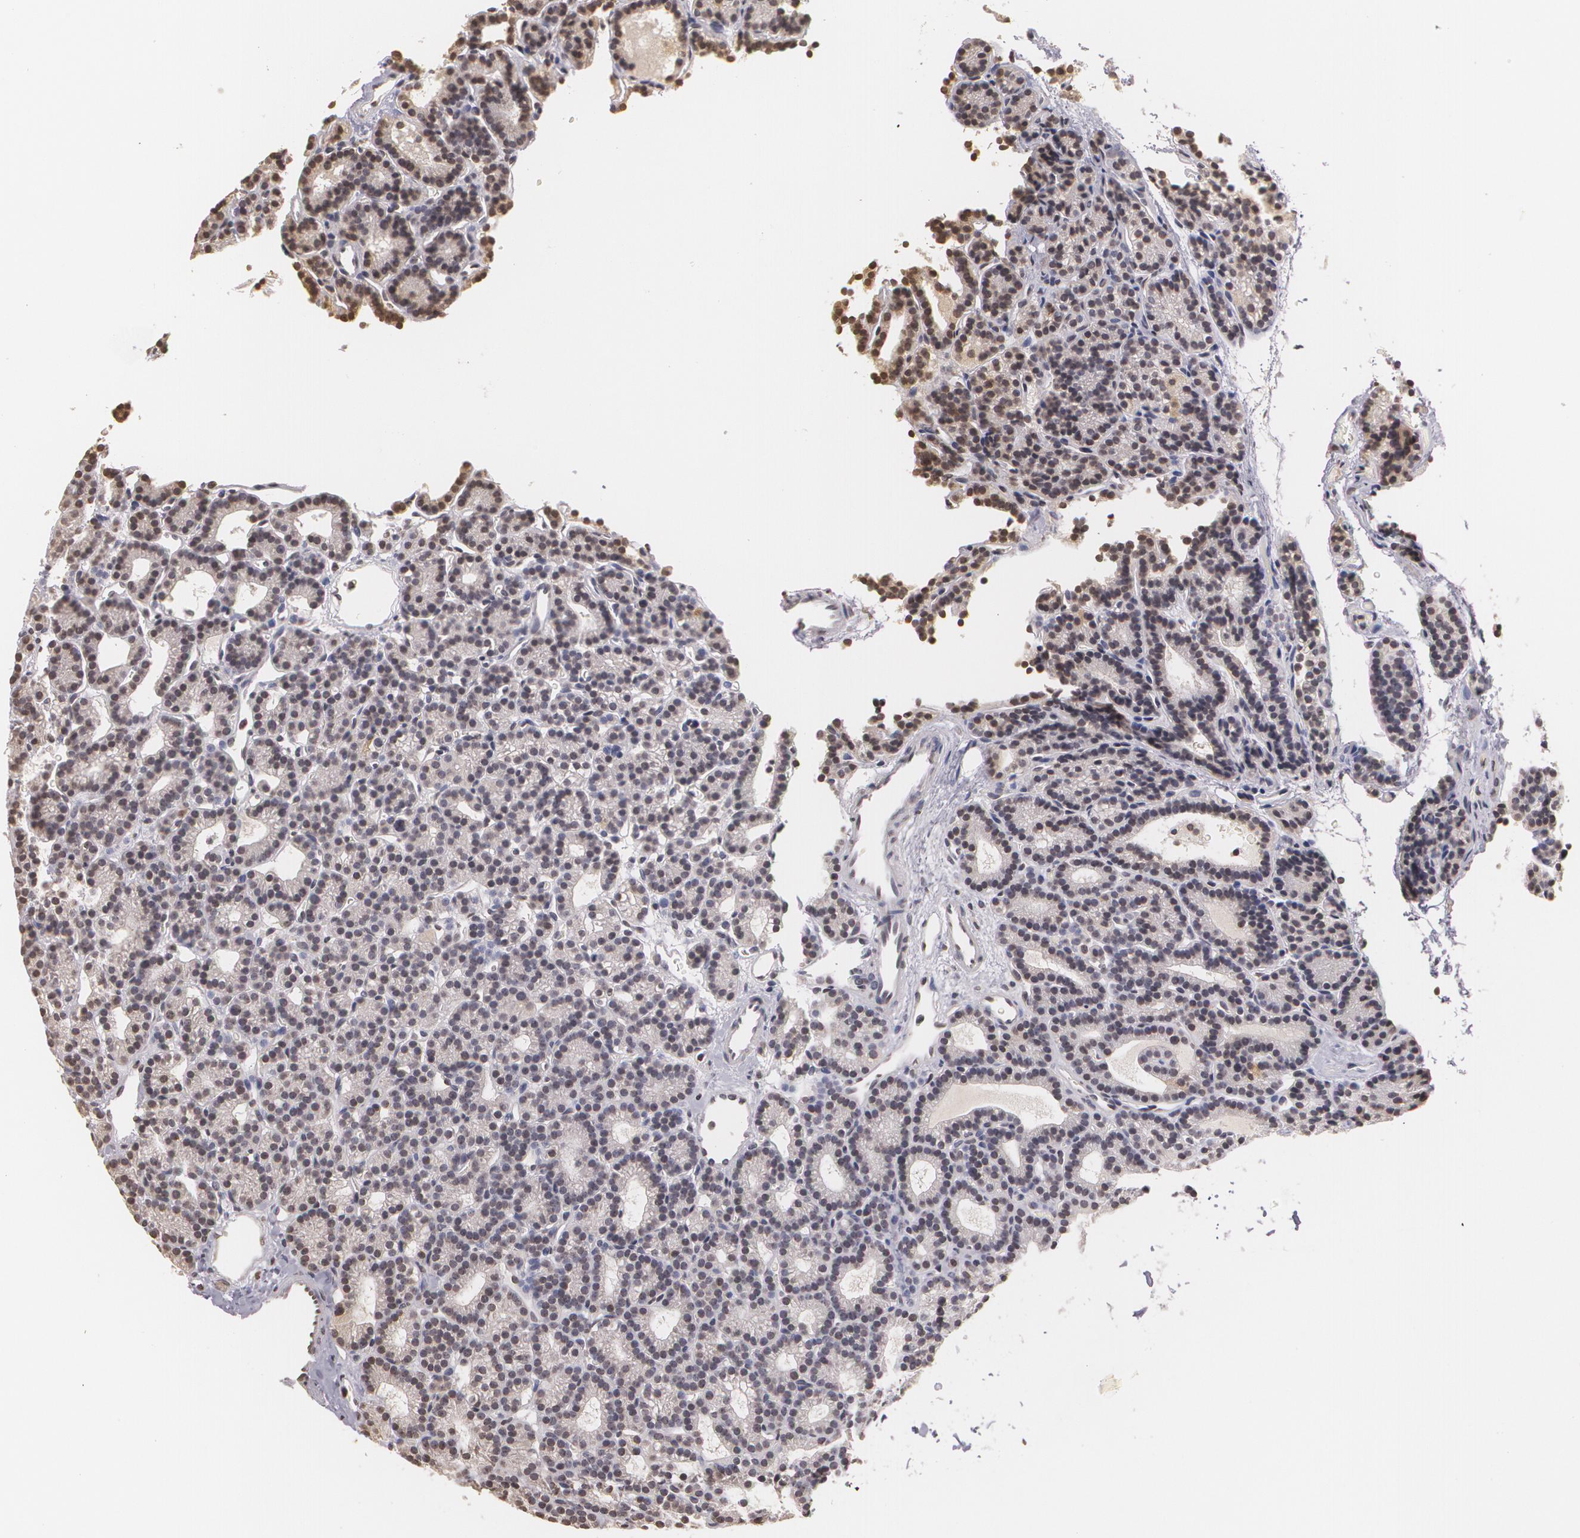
{"staining": {"intensity": "negative", "quantity": "none", "location": "none"}, "tissue": "parathyroid gland", "cell_type": "Glandular cells", "image_type": "normal", "snomed": [{"axis": "morphology", "description": "Normal tissue, NOS"}, {"axis": "topography", "description": "Parathyroid gland"}], "caption": "IHC of normal human parathyroid gland reveals no expression in glandular cells.", "gene": "THRB", "patient": {"sex": "male", "age": 85}}